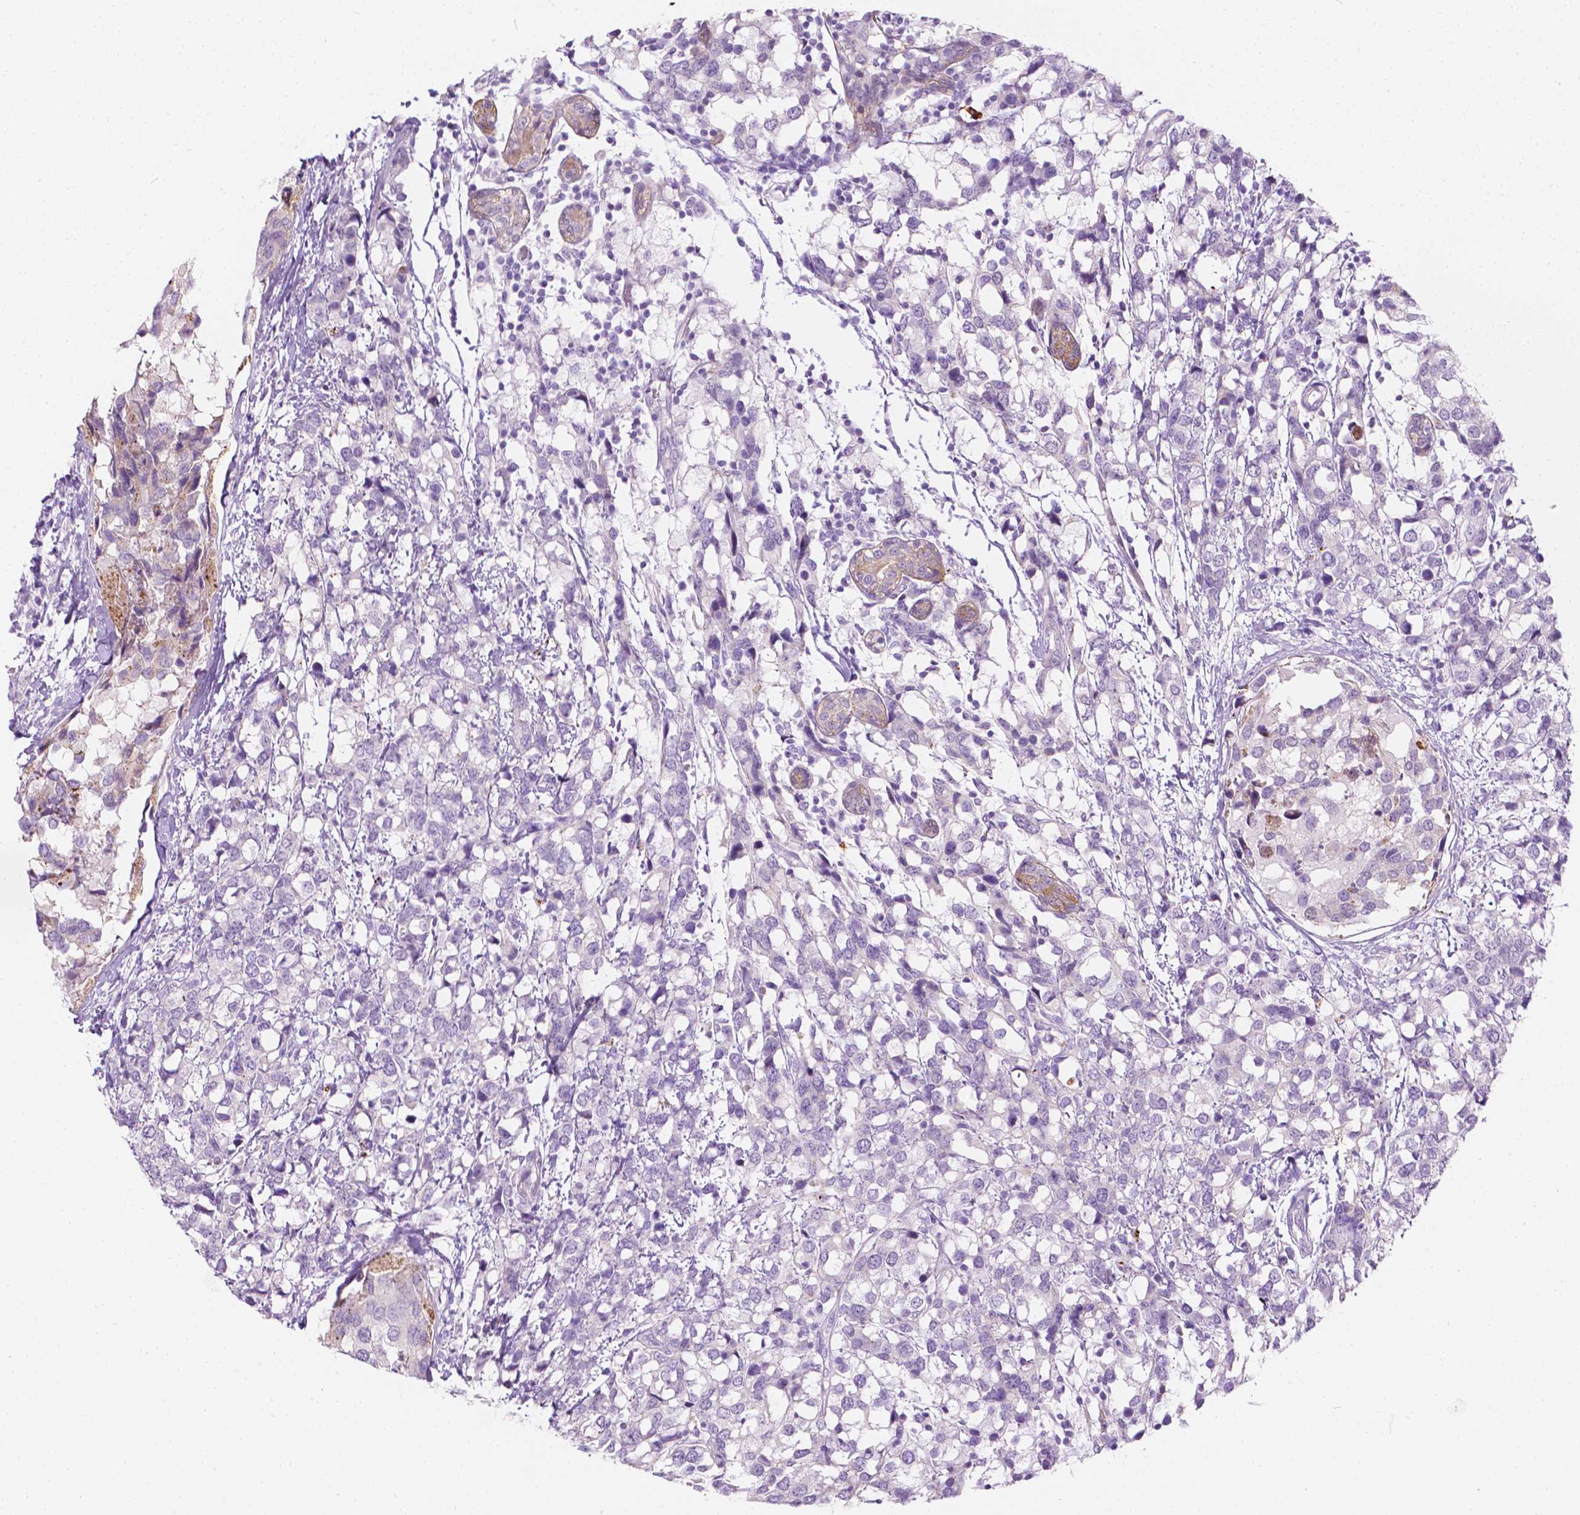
{"staining": {"intensity": "negative", "quantity": "none", "location": "none"}, "tissue": "breast cancer", "cell_type": "Tumor cells", "image_type": "cancer", "snomed": [{"axis": "morphology", "description": "Lobular carcinoma"}, {"axis": "topography", "description": "Breast"}], "caption": "Tumor cells are negative for brown protein staining in breast cancer.", "gene": "NOS1AP", "patient": {"sex": "female", "age": 59}}